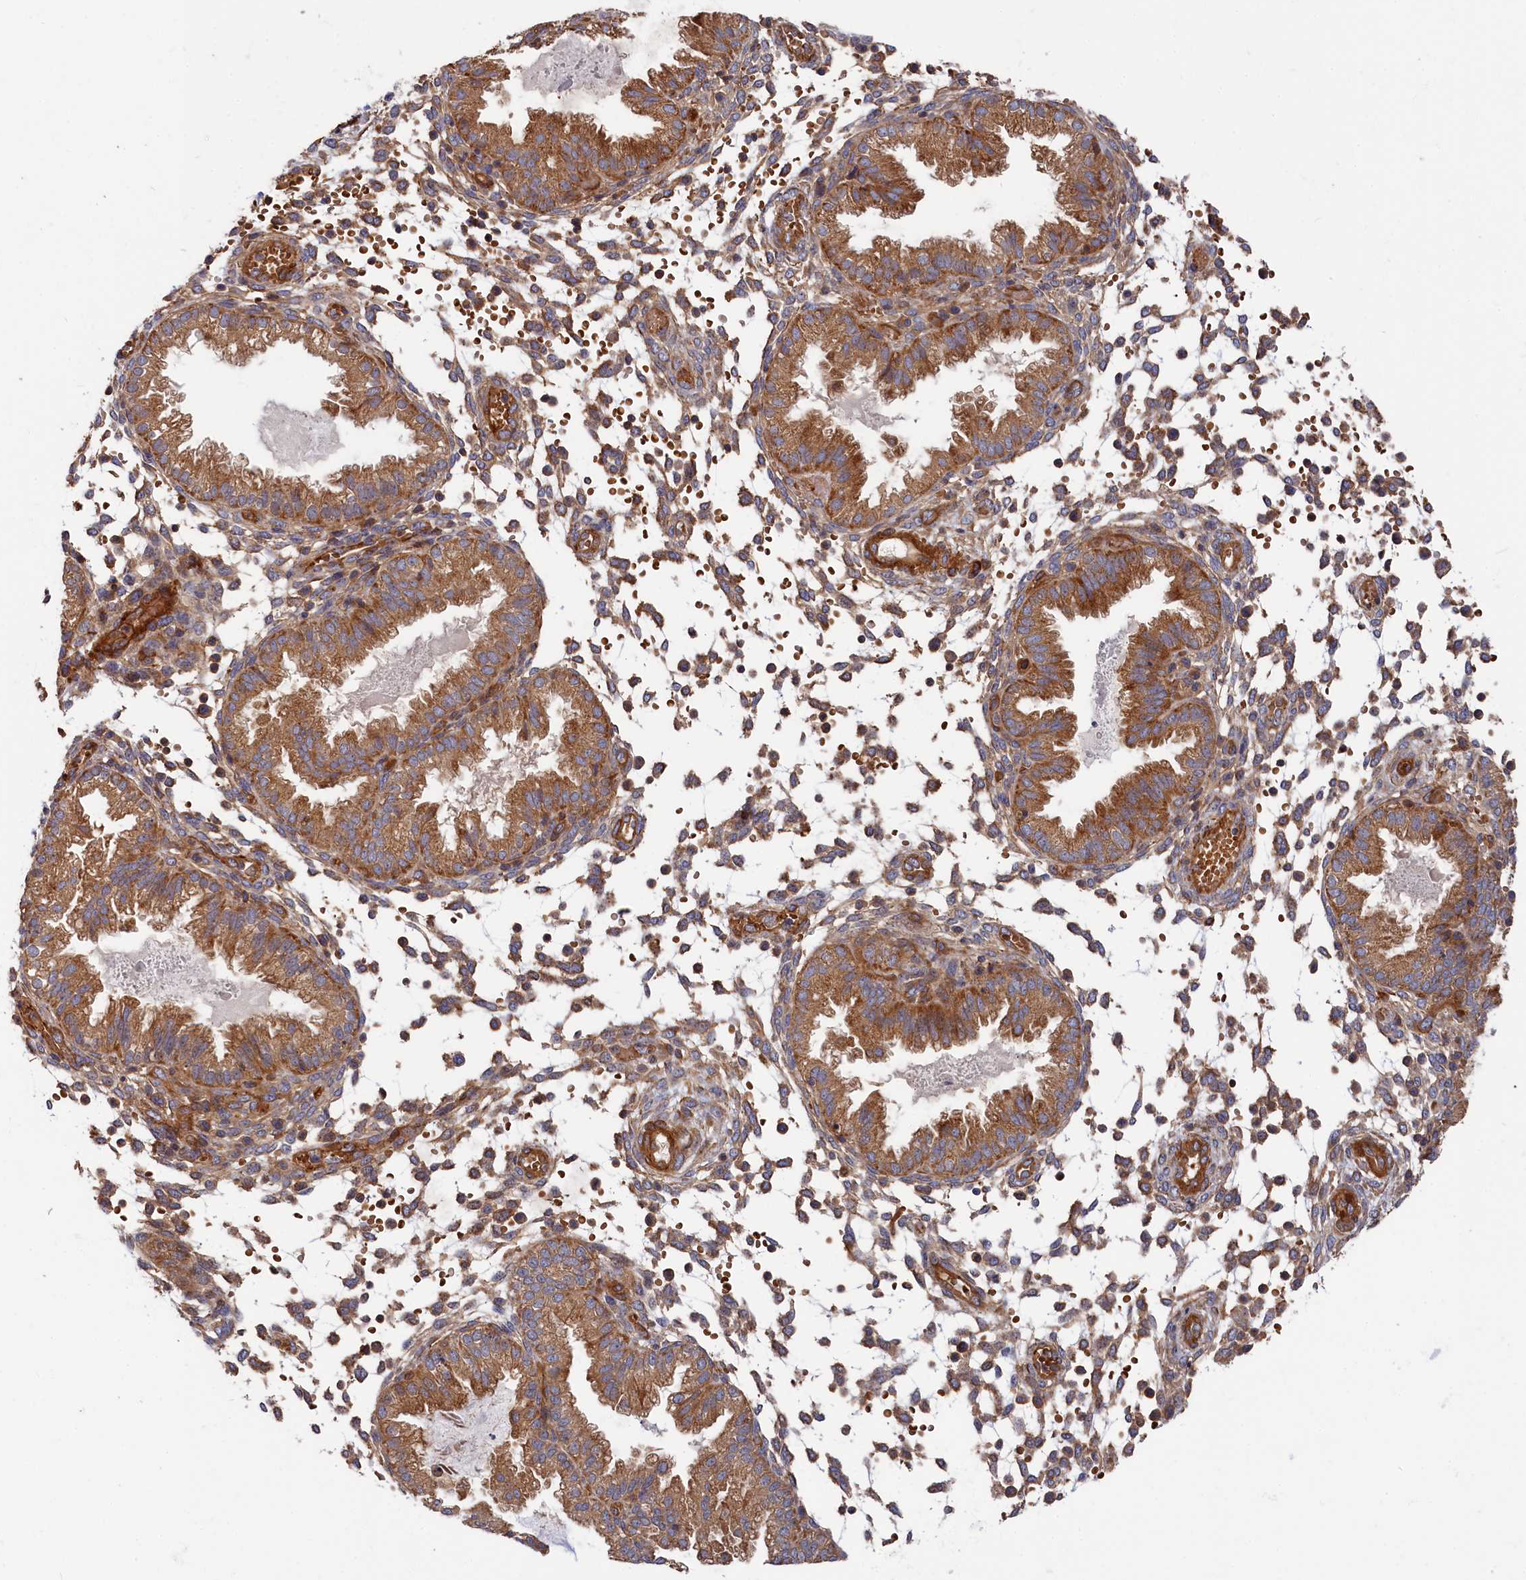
{"staining": {"intensity": "moderate", "quantity": "25%-75%", "location": "cytoplasmic/membranous"}, "tissue": "endometrium", "cell_type": "Cells in endometrial stroma", "image_type": "normal", "snomed": [{"axis": "morphology", "description": "Normal tissue, NOS"}, {"axis": "topography", "description": "Endometrium"}], "caption": "A high-resolution photomicrograph shows immunohistochemistry staining of unremarkable endometrium, which shows moderate cytoplasmic/membranous staining in approximately 25%-75% of cells in endometrial stroma. The staining is performed using DAB (3,3'-diaminobenzidine) brown chromogen to label protein expression. The nuclei are counter-stained blue using hematoxylin.", "gene": "LDHD", "patient": {"sex": "female", "age": 33}}